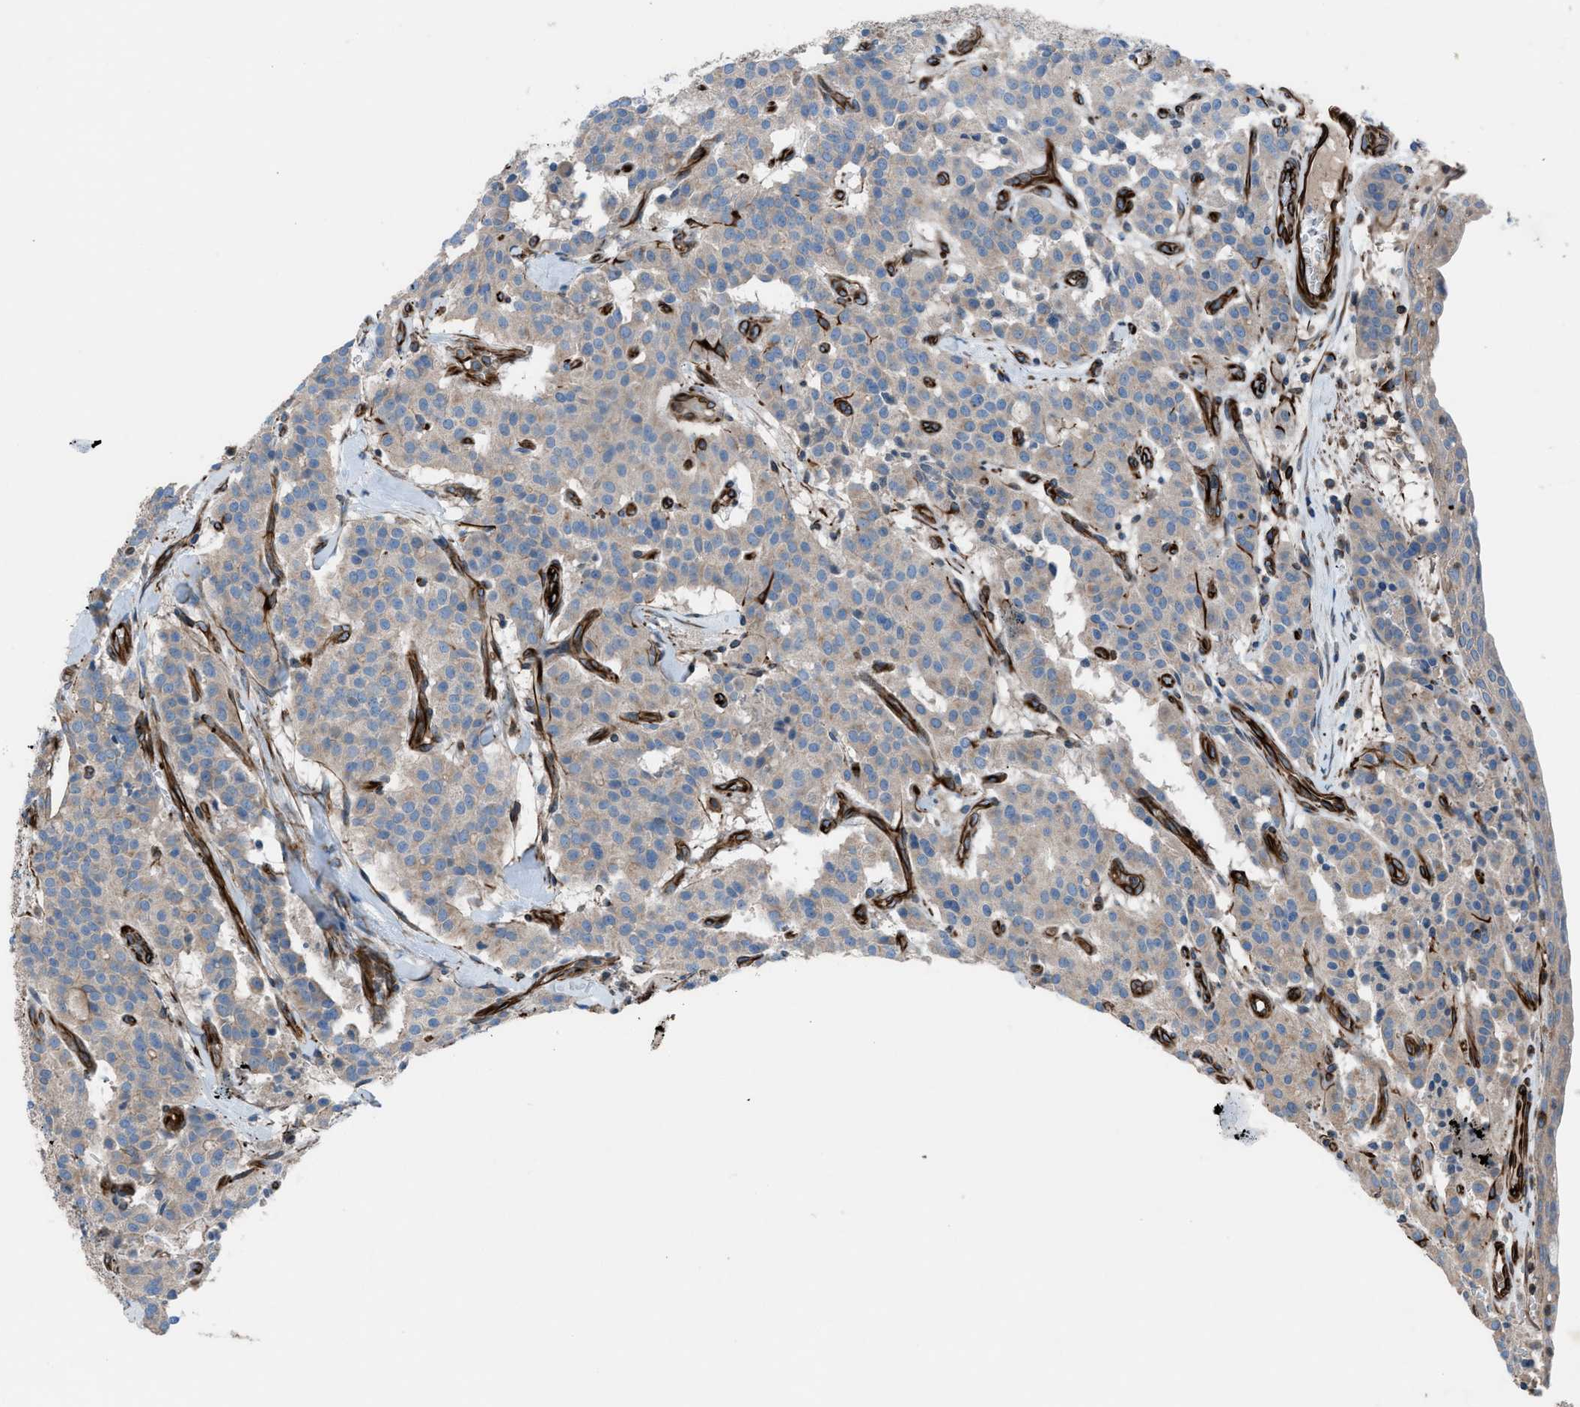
{"staining": {"intensity": "weak", "quantity": ">75%", "location": "cytoplasmic/membranous"}, "tissue": "carcinoid", "cell_type": "Tumor cells", "image_type": "cancer", "snomed": [{"axis": "morphology", "description": "Carcinoid, malignant, NOS"}, {"axis": "topography", "description": "Lung"}], "caption": "This histopathology image exhibits immunohistochemistry (IHC) staining of human carcinoid (malignant), with low weak cytoplasmic/membranous expression in approximately >75% of tumor cells.", "gene": "CABP7", "patient": {"sex": "male", "age": 30}}